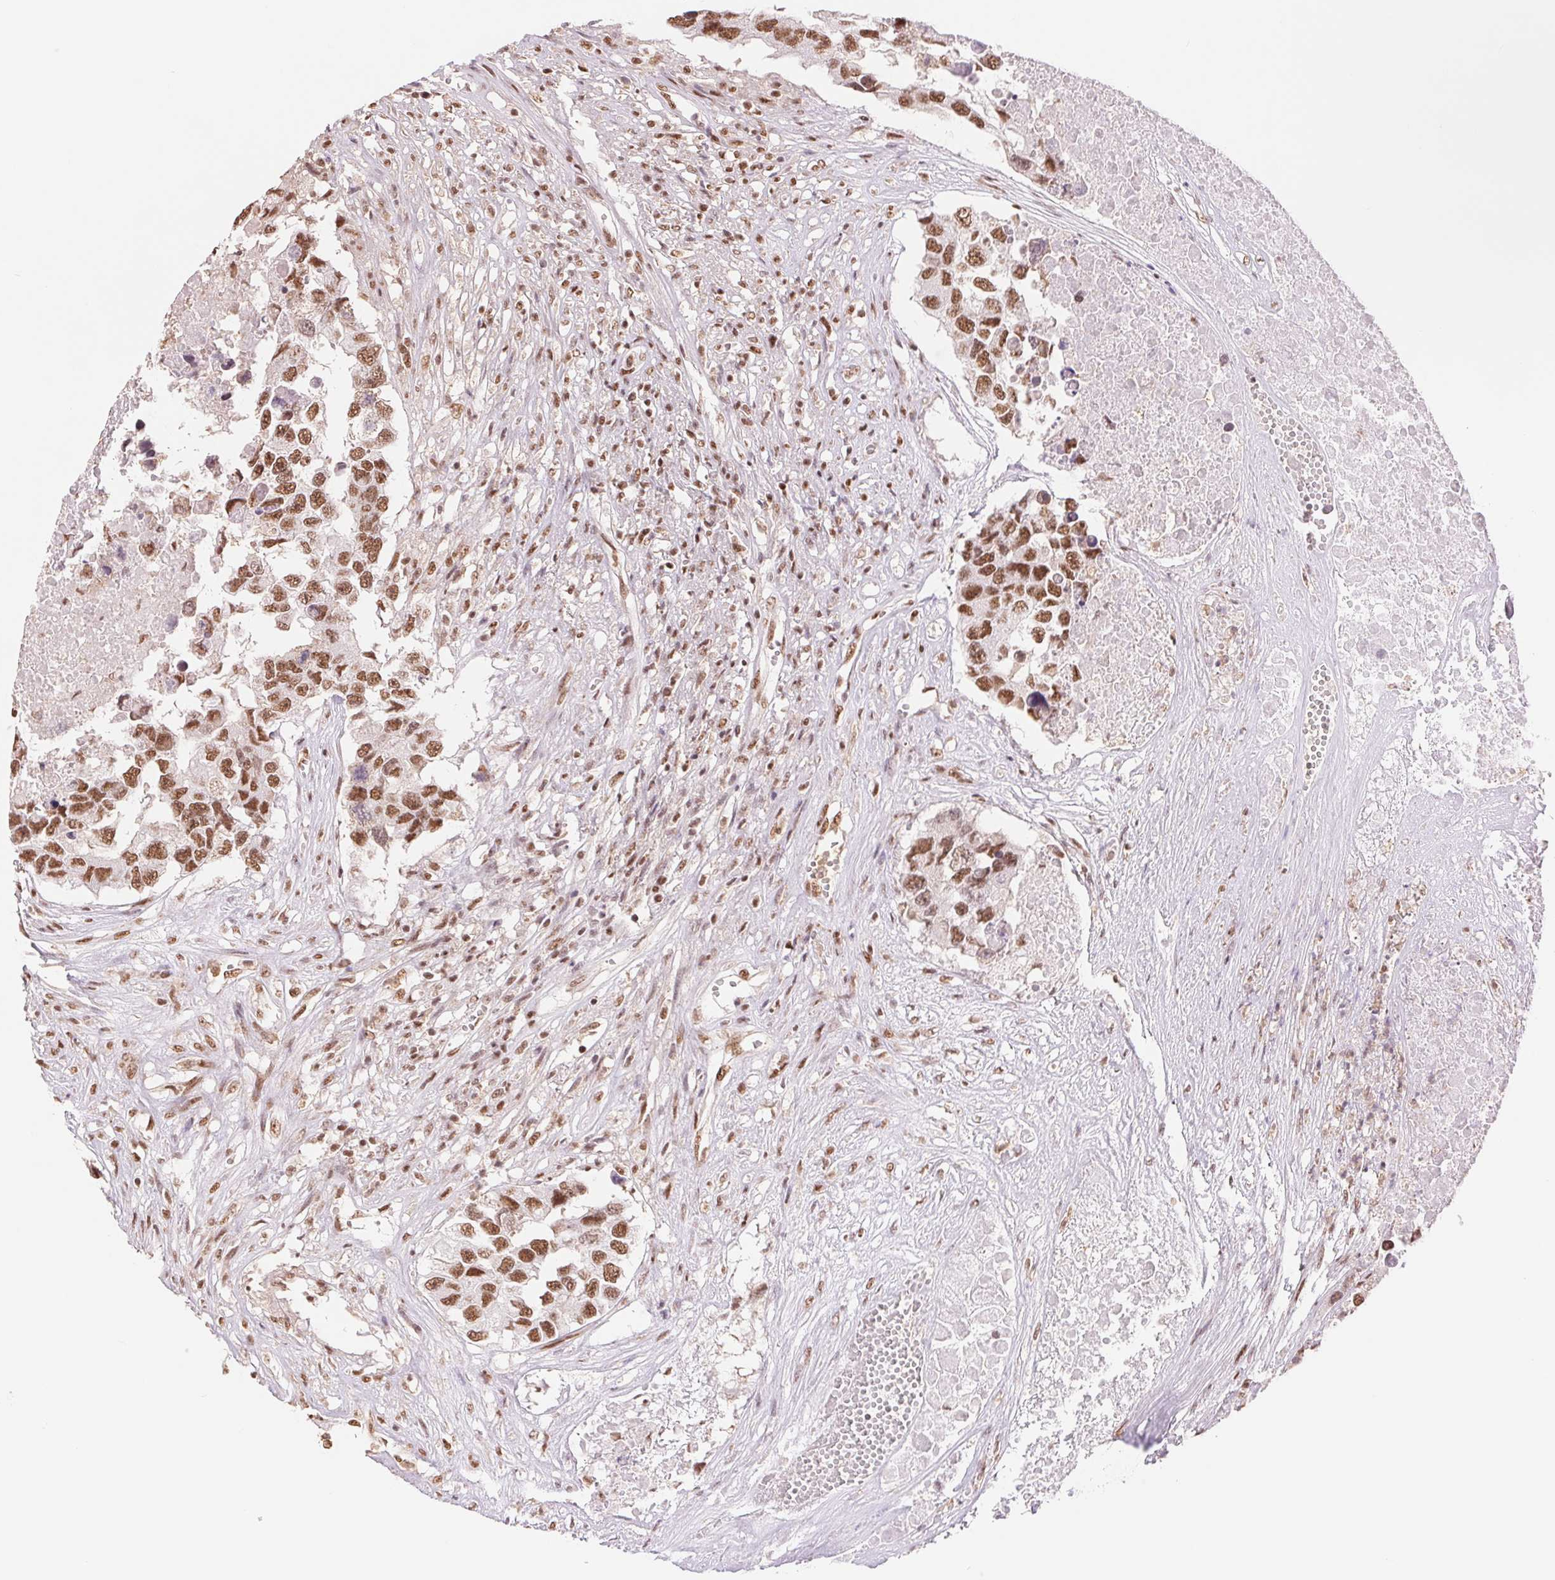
{"staining": {"intensity": "moderate", "quantity": ">75%", "location": "nuclear"}, "tissue": "testis cancer", "cell_type": "Tumor cells", "image_type": "cancer", "snomed": [{"axis": "morphology", "description": "Carcinoma, Embryonal, NOS"}, {"axis": "topography", "description": "Testis"}], "caption": "Protein staining shows moderate nuclear positivity in approximately >75% of tumor cells in testis embryonal carcinoma. The protein of interest is shown in brown color, while the nuclei are stained blue.", "gene": "SREK1", "patient": {"sex": "male", "age": 83}}